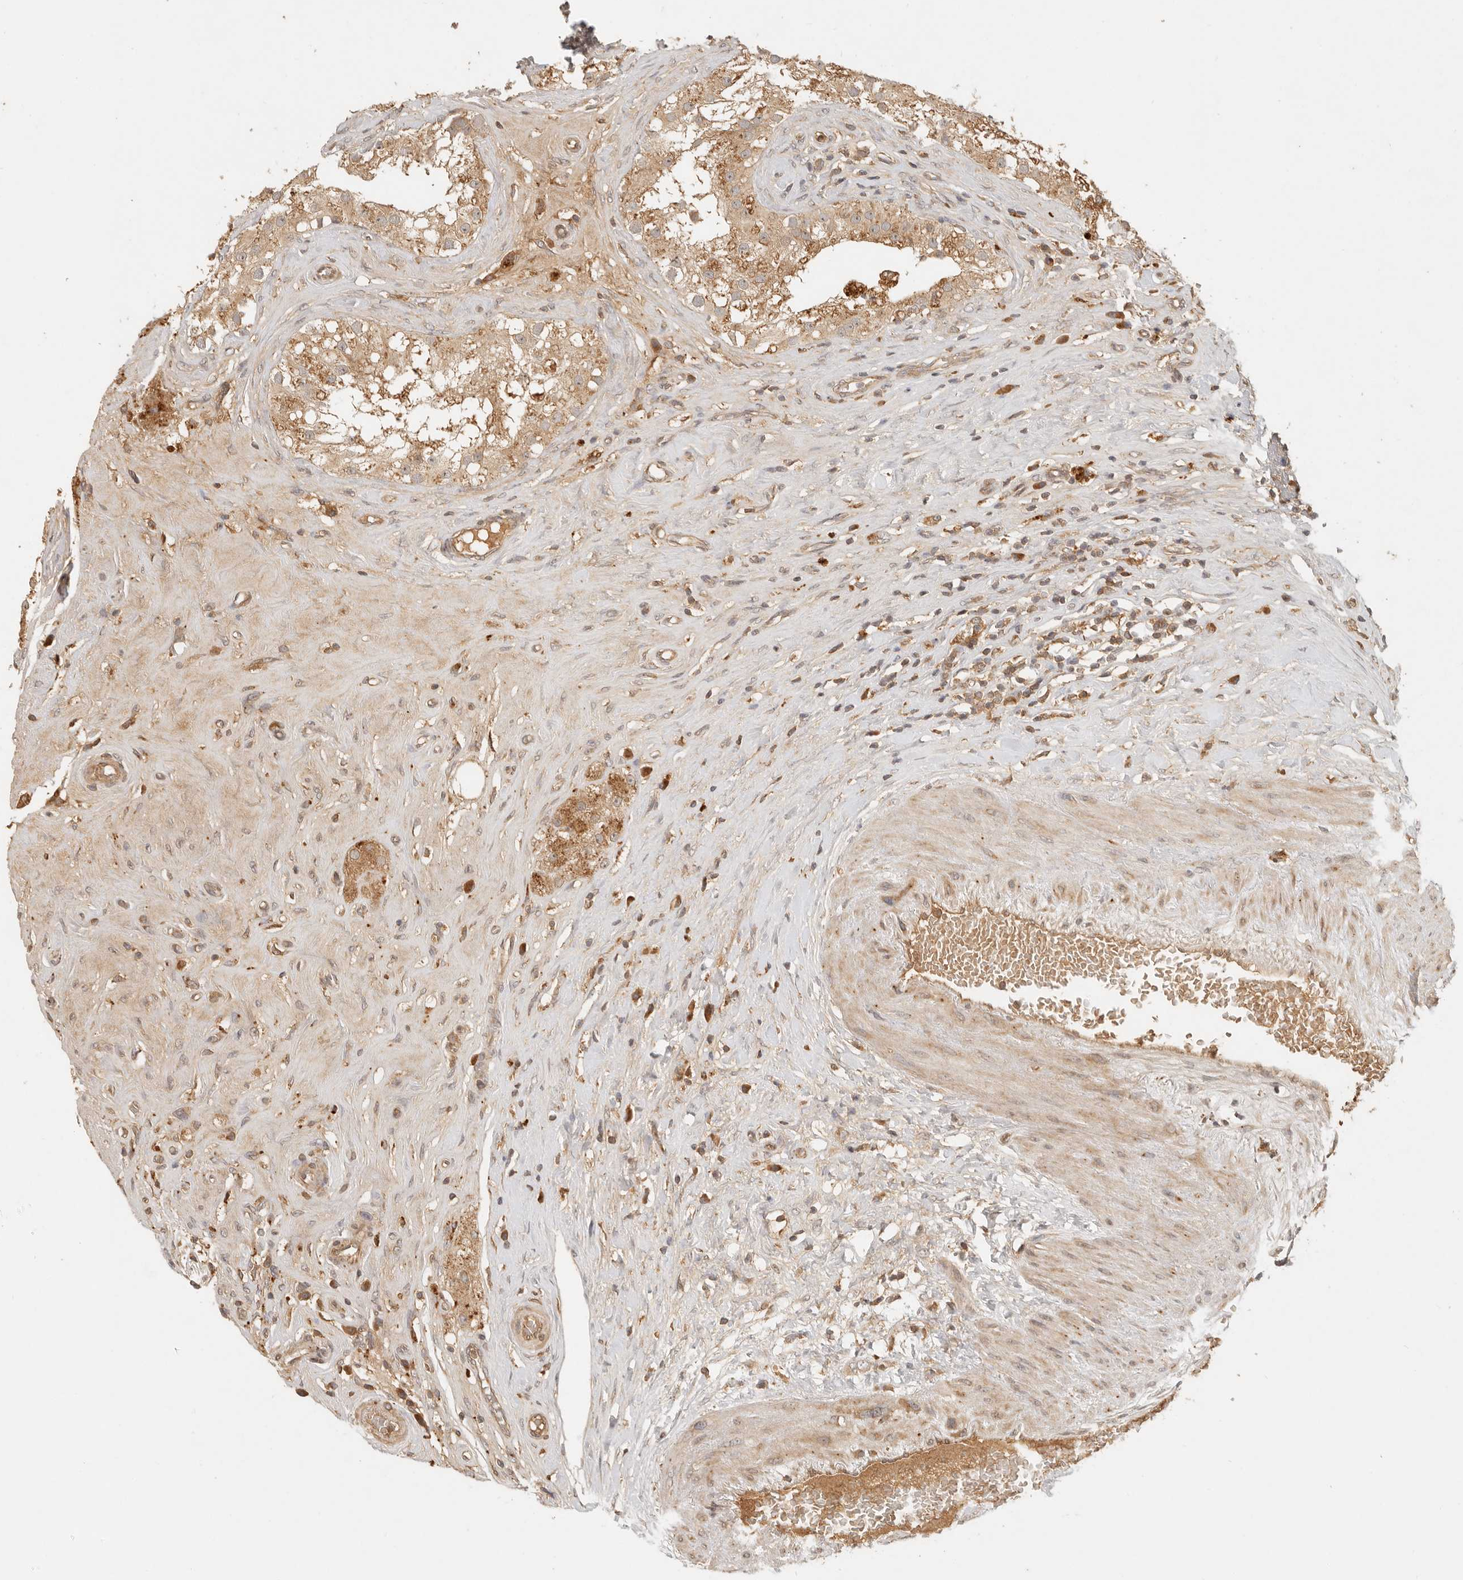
{"staining": {"intensity": "moderate", "quantity": ">75%", "location": "cytoplasmic/membranous"}, "tissue": "testis", "cell_type": "Cells in seminiferous ducts", "image_type": "normal", "snomed": [{"axis": "morphology", "description": "Normal tissue, NOS"}, {"axis": "topography", "description": "Testis"}], "caption": "Human testis stained for a protein (brown) shows moderate cytoplasmic/membranous positive positivity in approximately >75% of cells in seminiferous ducts.", "gene": "ANKRD61", "patient": {"sex": "male", "age": 84}}